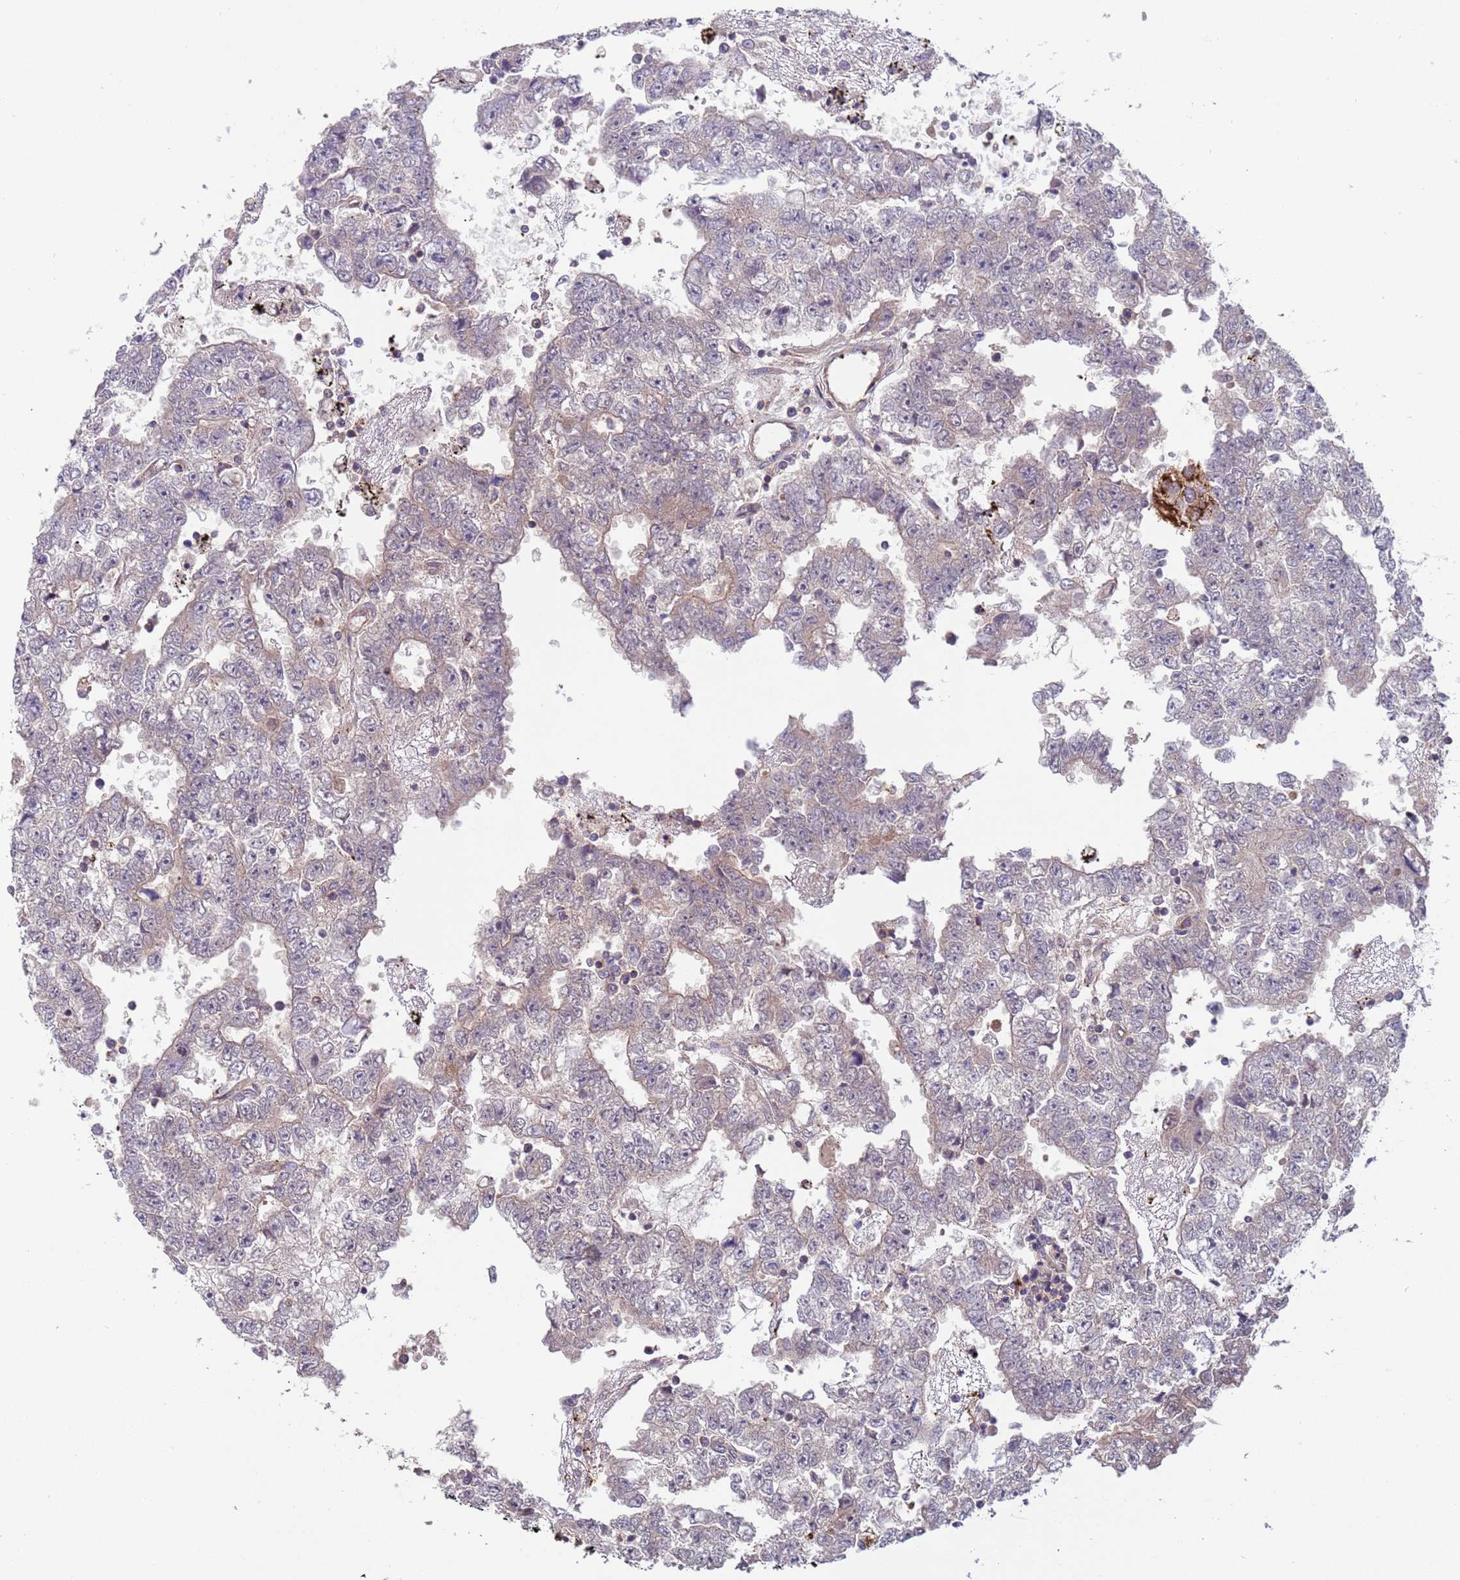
{"staining": {"intensity": "weak", "quantity": "<25%", "location": "cytoplasmic/membranous"}, "tissue": "testis cancer", "cell_type": "Tumor cells", "image_type": "cancer", "snomed": [{"axis": "morphology", "description": "Carcinoma, Embryonal, NOS"}, {"axis": "topography", "description": "Testis"}], "caption": "An image of human testis cancer is negative for staining in tumor cells.", "gene": "ACAD8", "patient": {"sex": "male", "age": 25}}